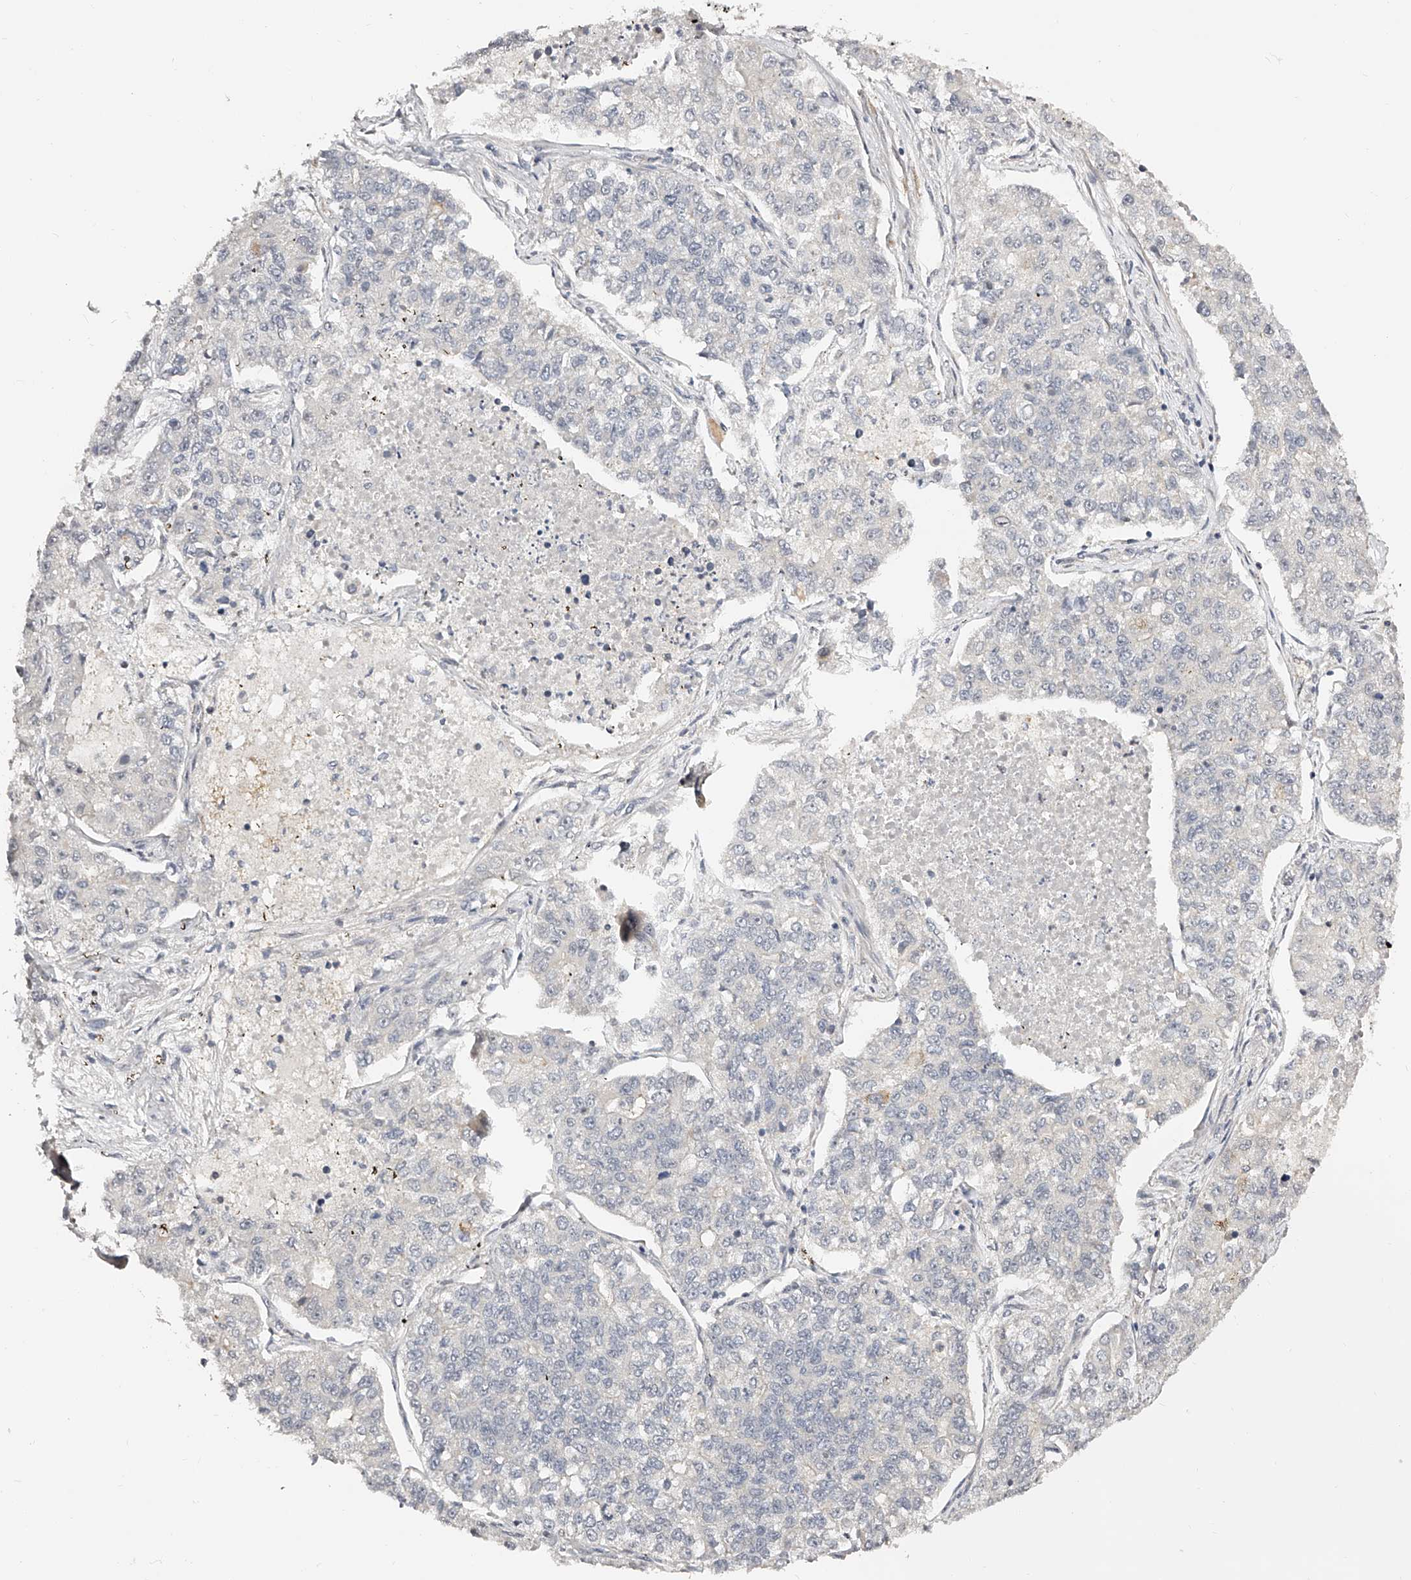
{"staining": {"intensity": "negative", "quantity": "none", "location": "none"}, "tissue": "lung cancer", "cell_type": "Tumor cells", "image_type": "cancer", "snomed": [{"axis": "morphology", "description": "Adenocarcinoma, NOS"}, {"axis": "topography", "description": "Lung"}], "caption": "A high-resolution photomicrograph shows immunohistochemistry staining of lung adenocarcinoma, which exhibits no significant staining in tumor cells.", "gene": "ZNF789", "patient": {"sex": "male", "age": 49}}